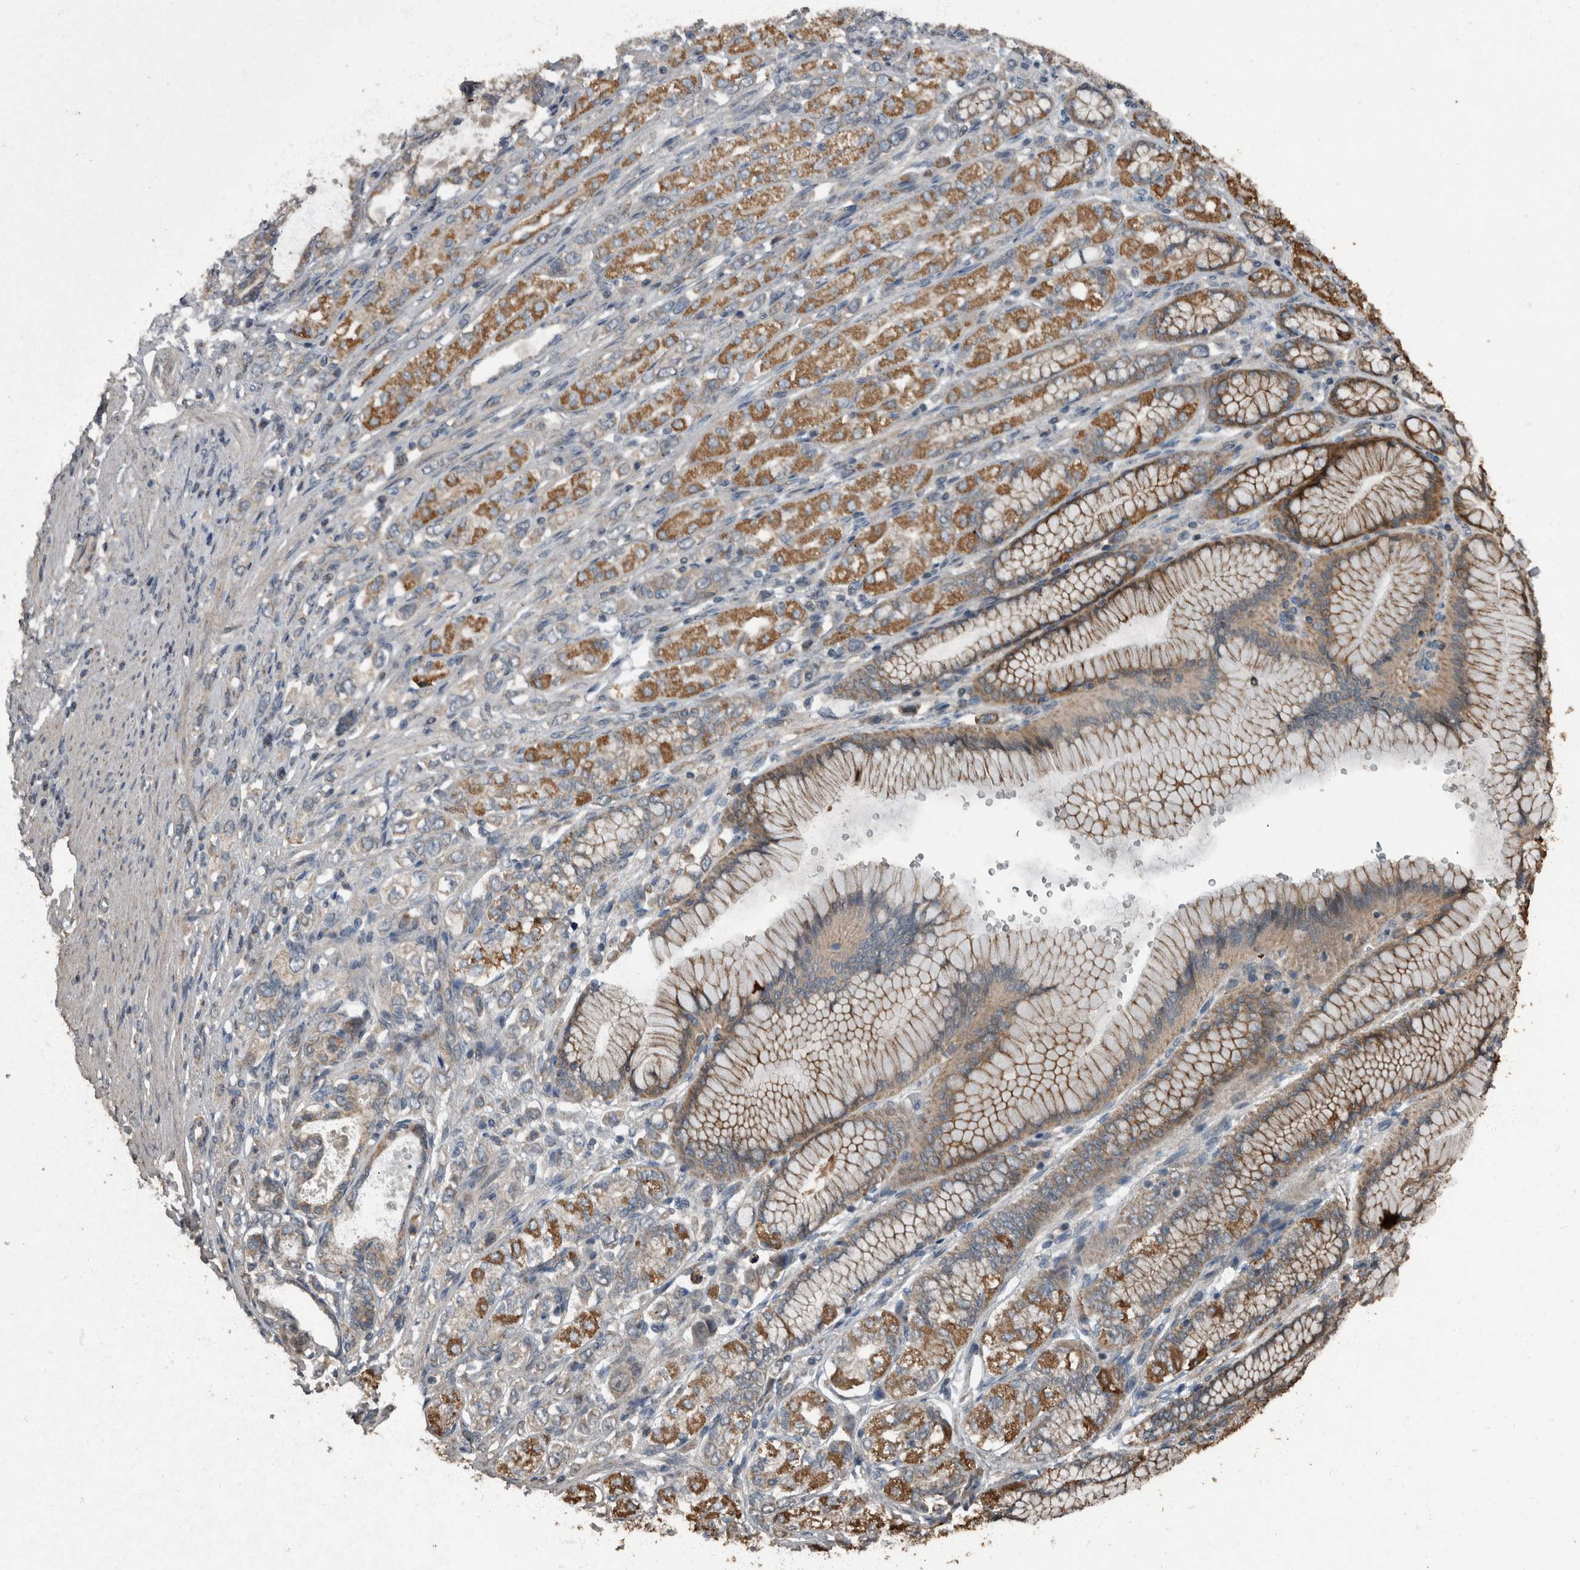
{"staining": {"intensity": "moderate", "quantity": "25%-75%", "location": "cytoplasmic/membranous"}, "tissue": "stomach cancer", "cell_type": "Tumor cells", "image_type": "cancer", "snomed": [{"axis": "morphology", "description": "Adenocarcinoma, NOS"}, {"axis": "topography", "description": "Stomach"}], "caption": "IHC (DAB) staining of human stomach cancer shows moderate cytoplasmic/membranous protein expression in approximately 25%-75% of tumor cells.", "gene": "RABGGTB", "patient": {"sex": "female", "age": 65}}